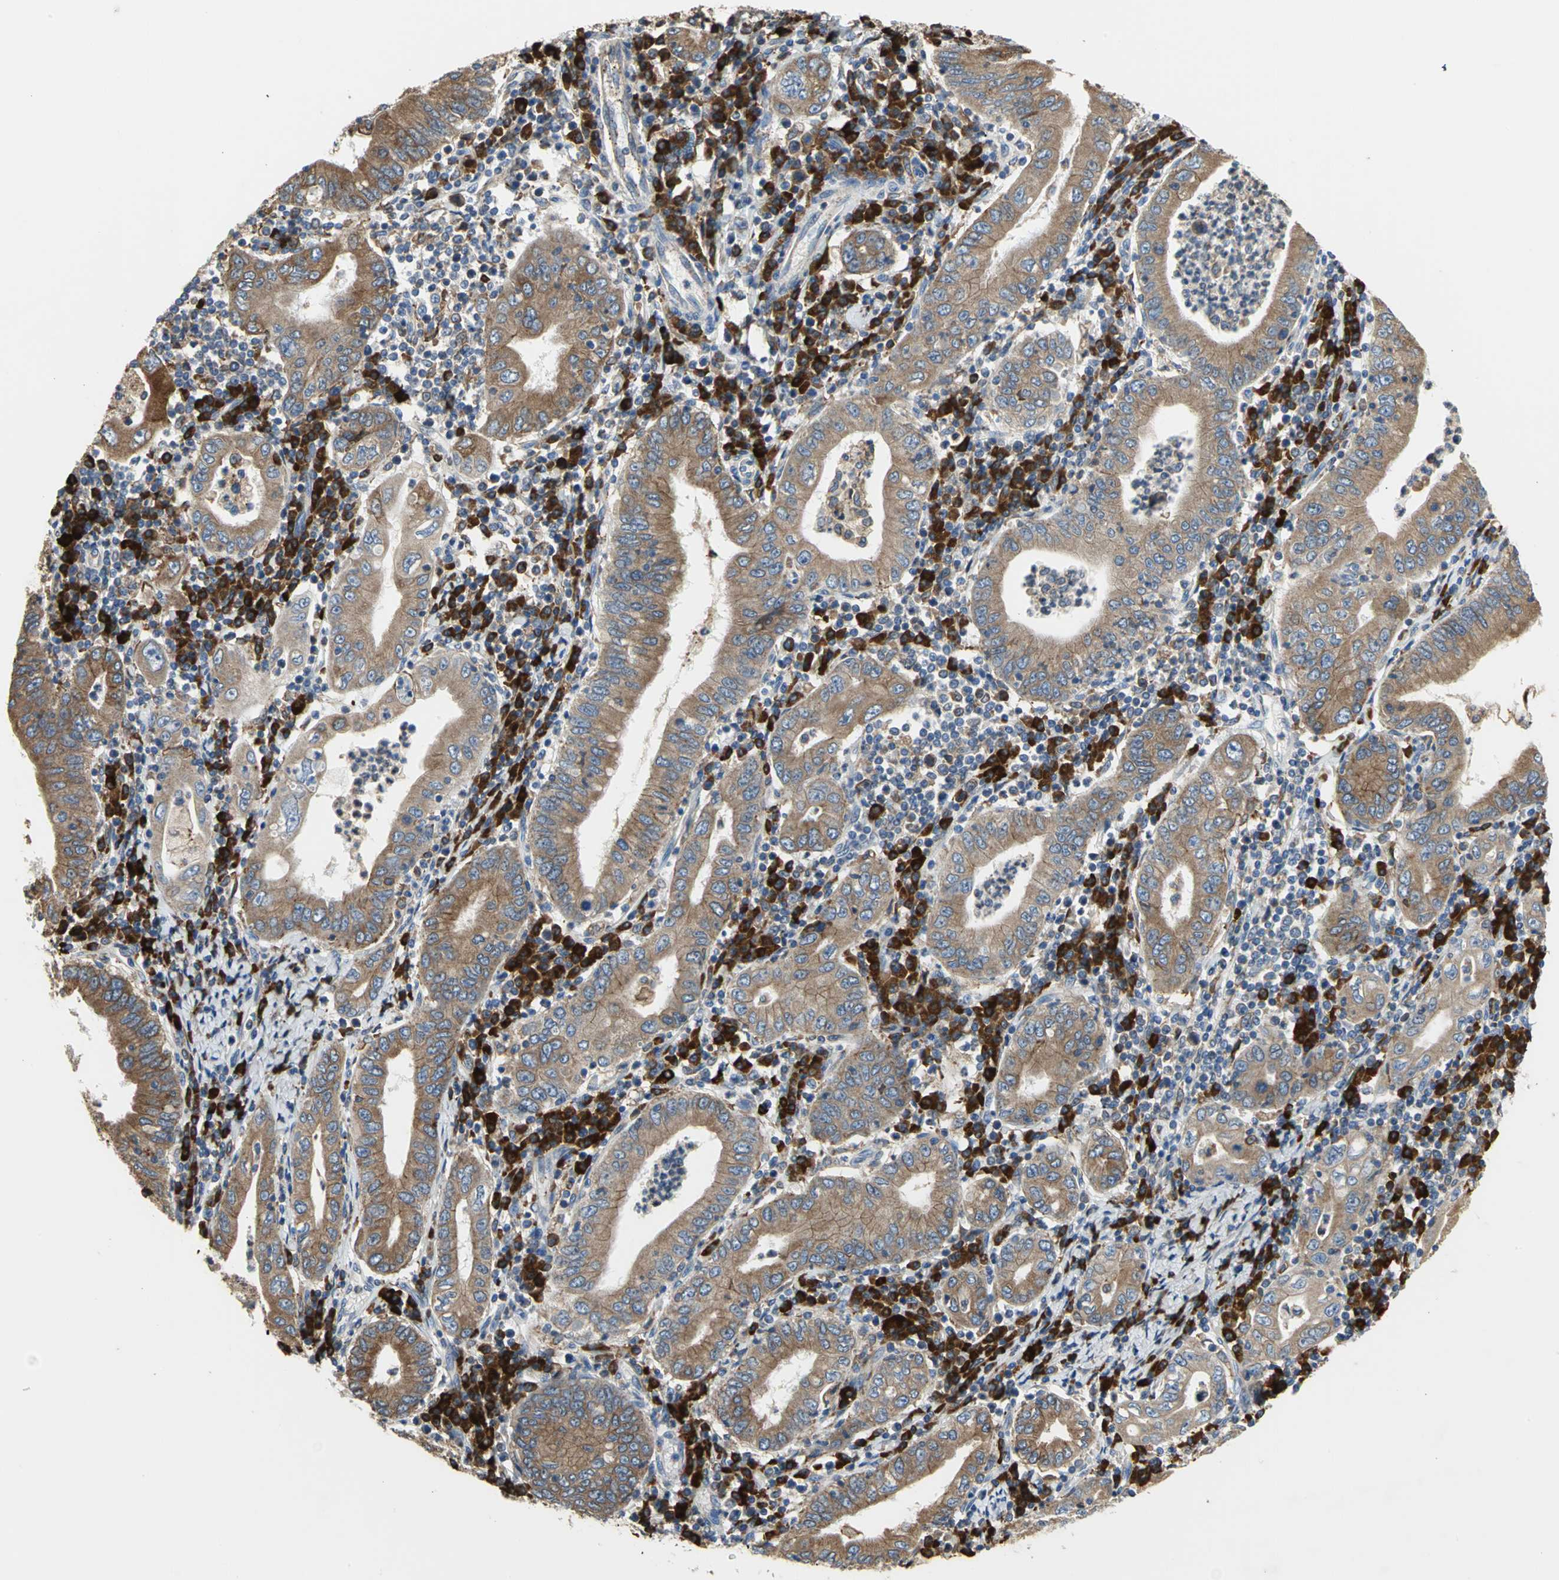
{"staining": {"intensity": "strong", "quantity": ">75%", "location": "cytoplasmic/membranous"}, "tissue": "stomach cancer", "cell_type": "Tumor cells", "image_type": "cancer", "snomed": [{"axis": "morphology", "description": "Normal tissue, NOS"}, {"axis": "morphology", "description": "Adenocarcinoma, NOS"}, {"axis": "topography", "description": "Esophagus"}, {"axis": "topography", "description": "Stomach, upper"}, {"axis": "topography", "description": "Peripheral nerve tissue"}], "caption": "The photomicrograph shows staining of adenocarcinoma (stomach), revealing strong cytoplasmic/membranous protein staining (brown color) within tumor cells.", "gene": "SDF2L1", "patient": {"sex": "male", "age": 62}}